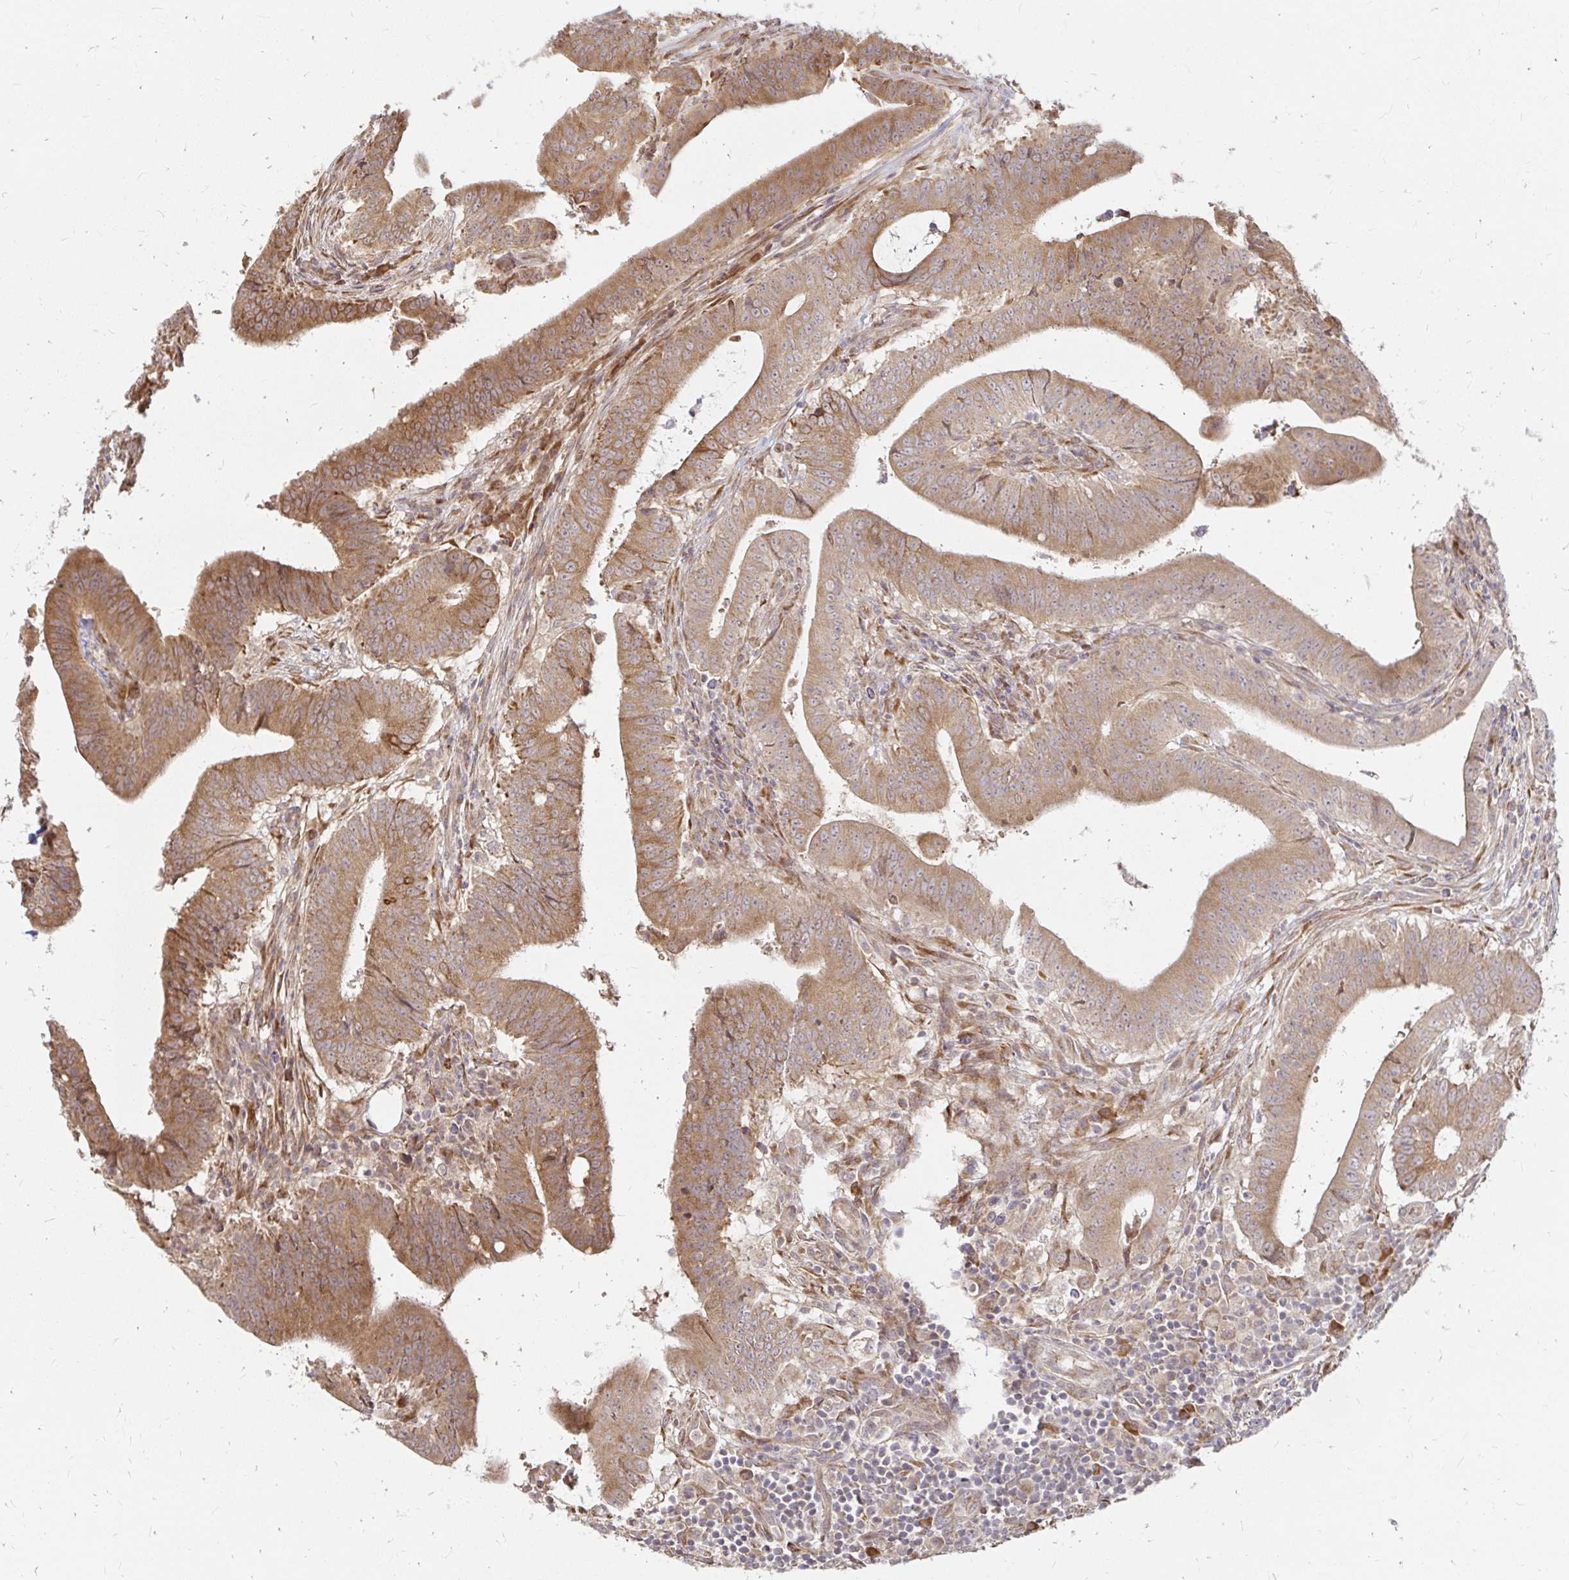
{"staining": {"intensity": "moderate", "quantity": ">75%", "location": "cytoplasmic/membranous"}, "tissue": "colorectal cancer", "cell_type": "Tumor cells", "image_type": "cancer", "snomed": [{"axis": "morphology", "description": "Adenocarcinoma, NOS"}, {"axis": "topography", "description": "Colon"}], "caption": "The micrograph exhibits immunohistochemical staining of colorectal cancer. There is moderate cytoplasmic/membranous positivity is identified in approximately >75% of tumor cells. The staining was performed using DAB to visualize the protein expression in brown, while the nuclei were stained in blue with hematoxylin (Magnification: 20x).", "gene": "CAST", "patient": {"sex": "female", "age": 43}}